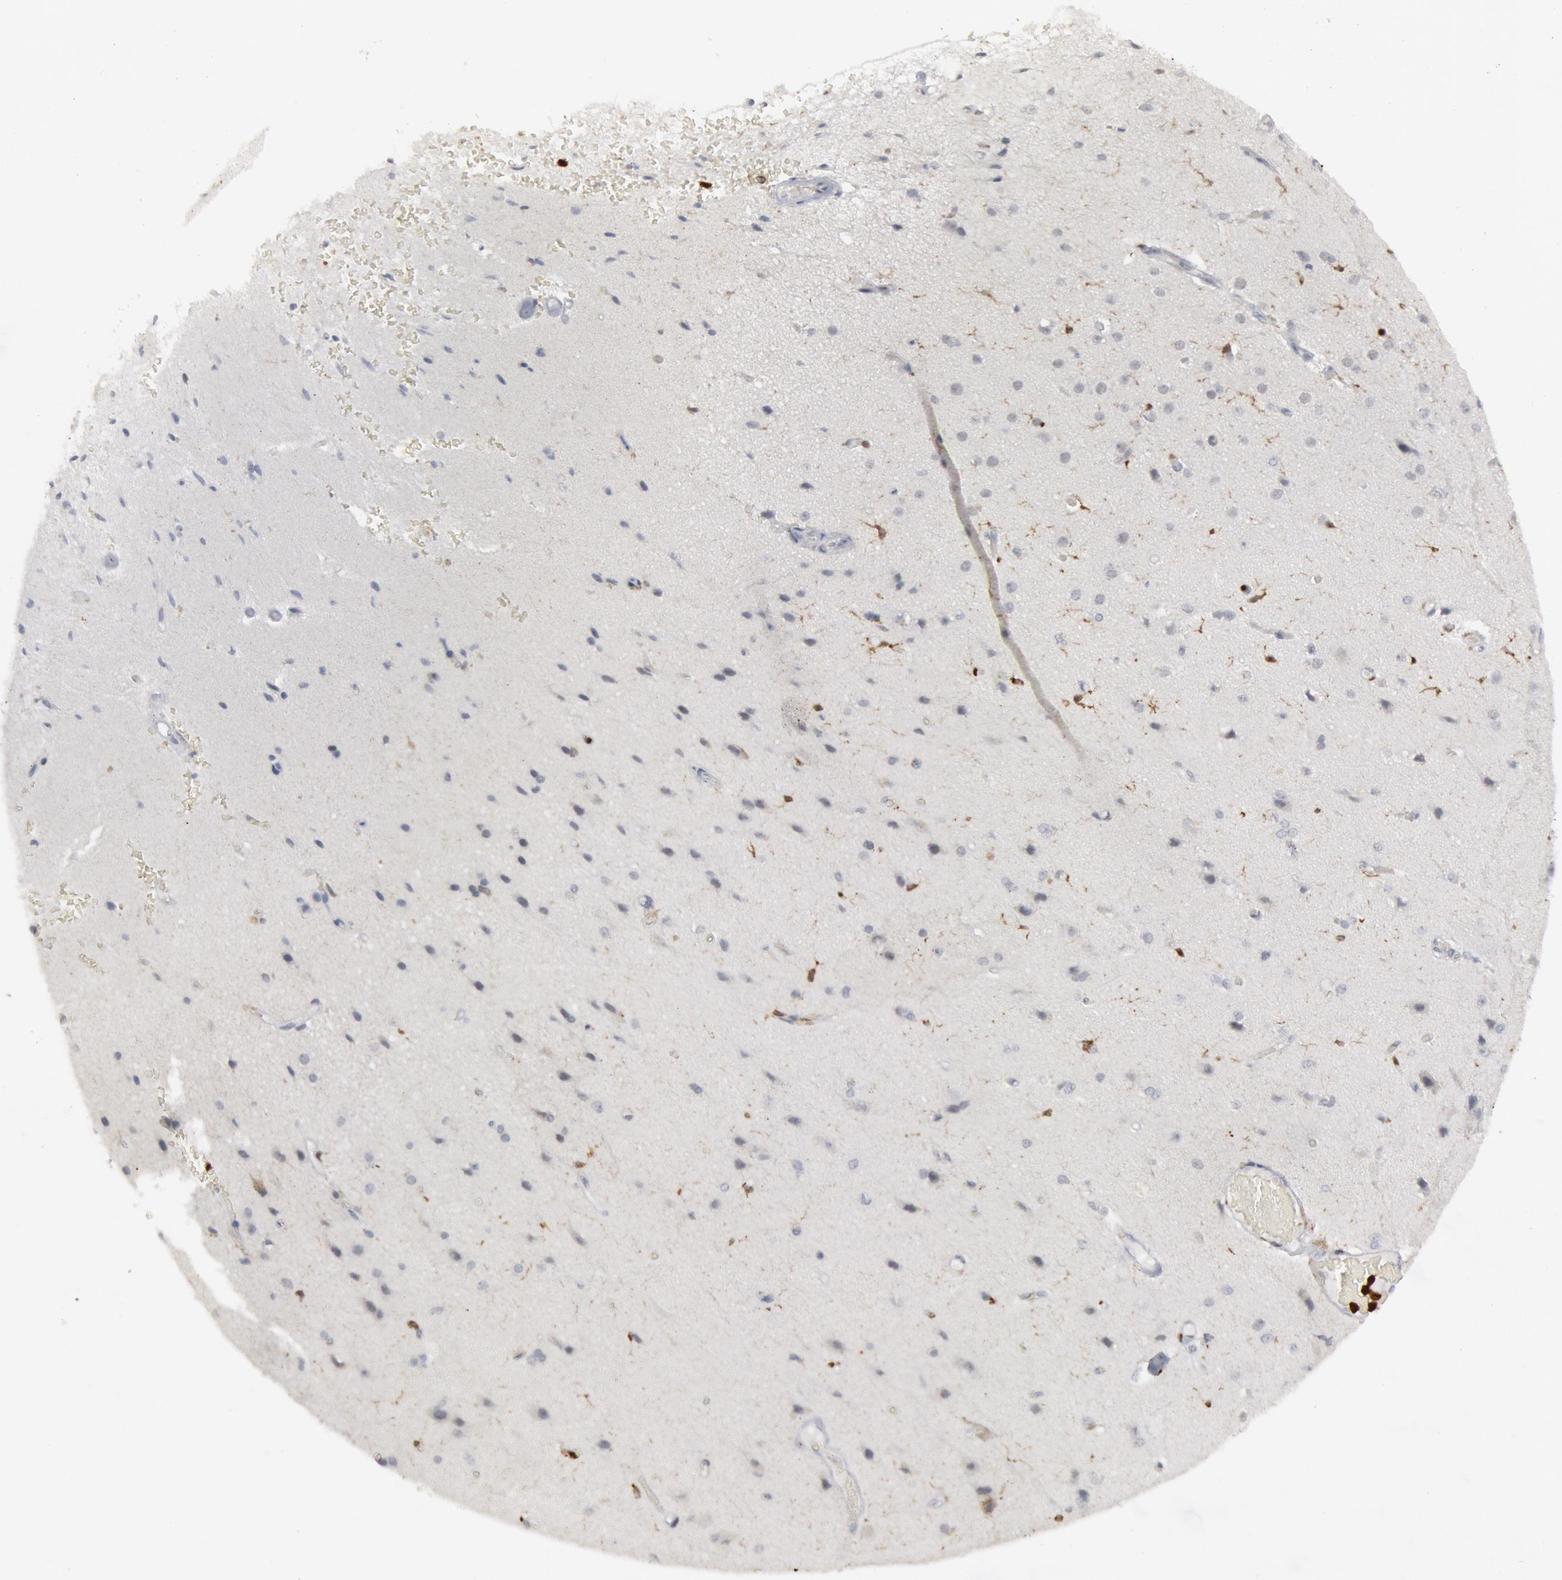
{"staining": {"intensity": "moderate", "quantity": "<25%", "location": "cytoplasmic/membranous"}, "tissue": "cerebral cortex", "cell_type": "Endothelial cells", "image_type": "normal", "snomed": [{"axis": "morphology", "description": "Normal tissue, NOS"}, {"axis": "morphology", "description": "Glioma, malignant, High grade"}, {"axis": "topography", "description": "Cerebral cortex"}], "caption": "The image exhibits a brown stain indicating the presence of a protein in the cytoplasmic/membranous of endothelial cells in cerebral cortex. The protein of interest is shown in brown color, while the nuclei are stained blue.", "gene": "PTPN6", "patient": {"sex": "male", "age": 77}}